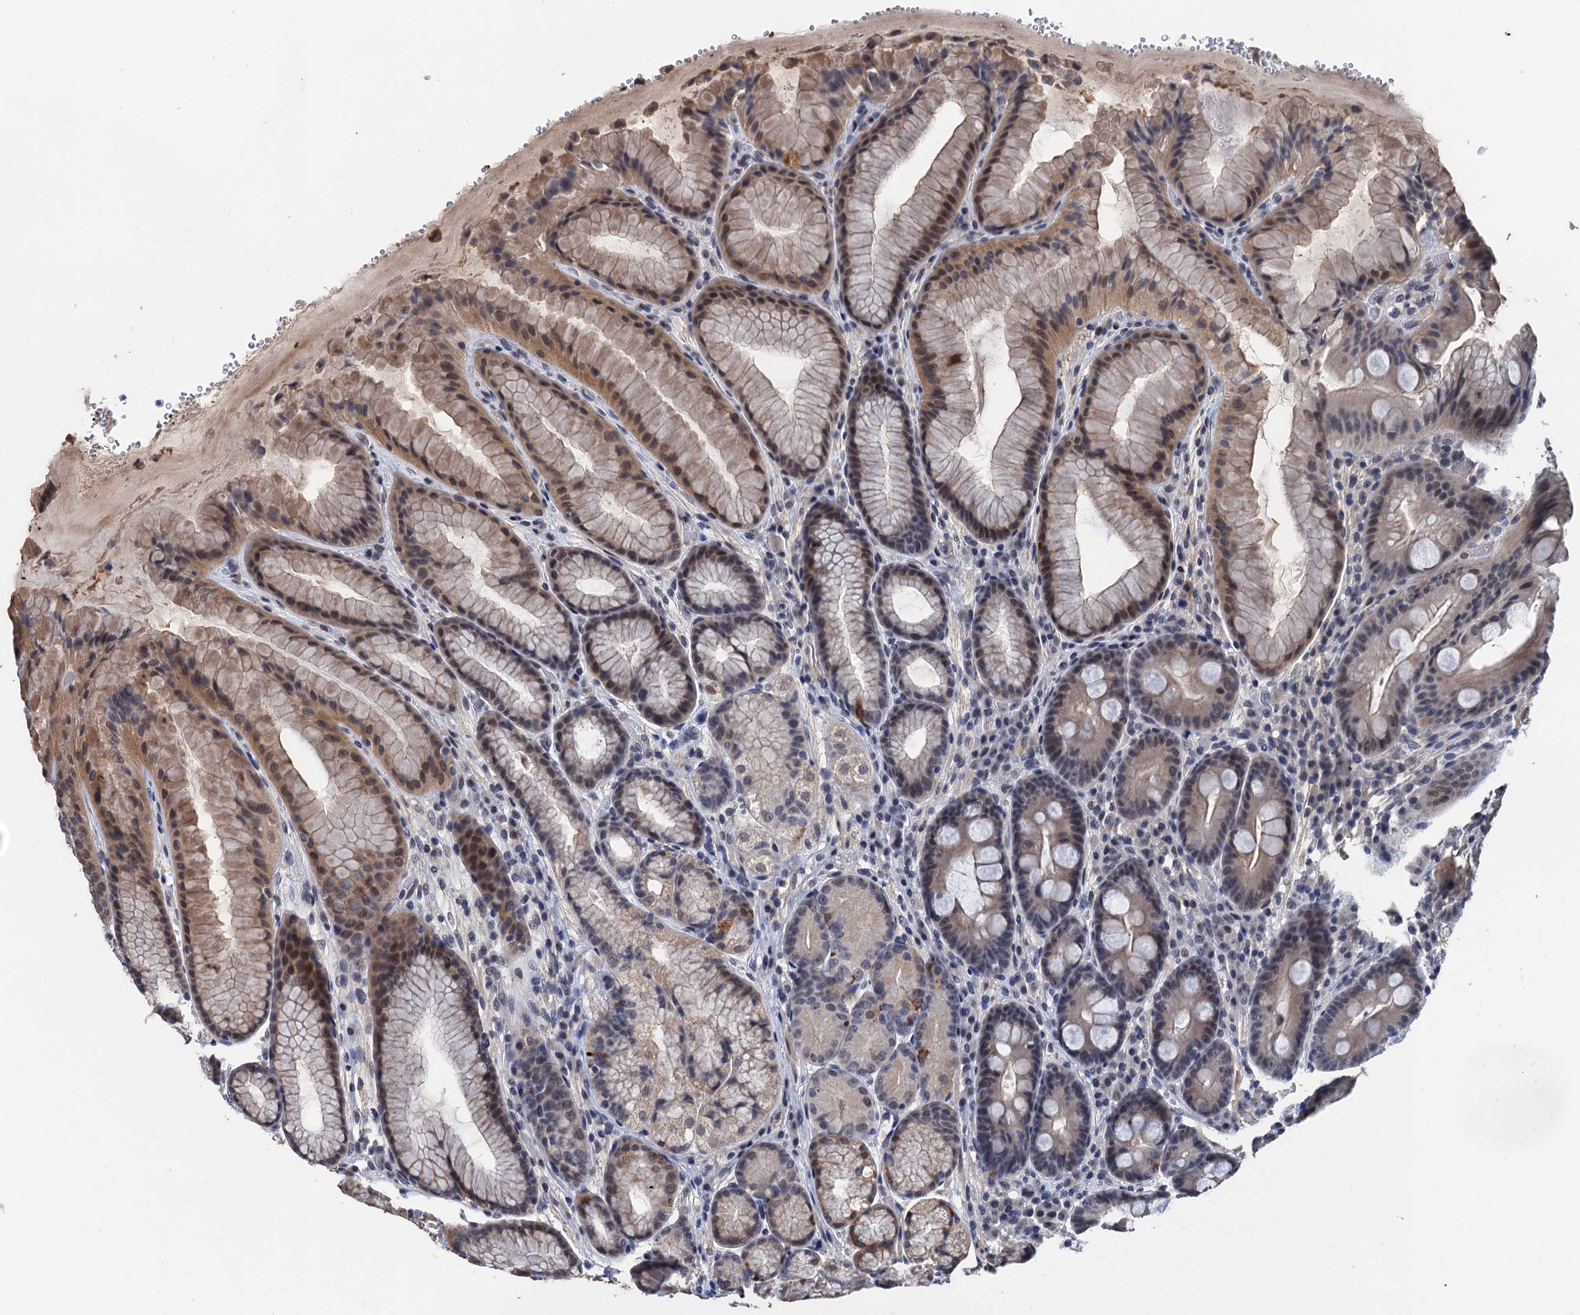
{"staining": {"intensity": "moderate", "quantity": ">75%", "location": "cytoplasmic/membranous,nuclear"}, "tissue": "stomach", "cell_type": "Glandular cells", "image_type": "normal", "snomed": [{"axis": "morphology", "description": "Normal tissue, NOS"}, {"axis": "topography", "description": "Stomach"}], "caption": "Glandular cells show moderate cytoplasmic/membranous,nuclear staining in approximately >75% of cells in normal stomach.", "gene": "ART5", "patient": {"sex": "male", "age": 57}}